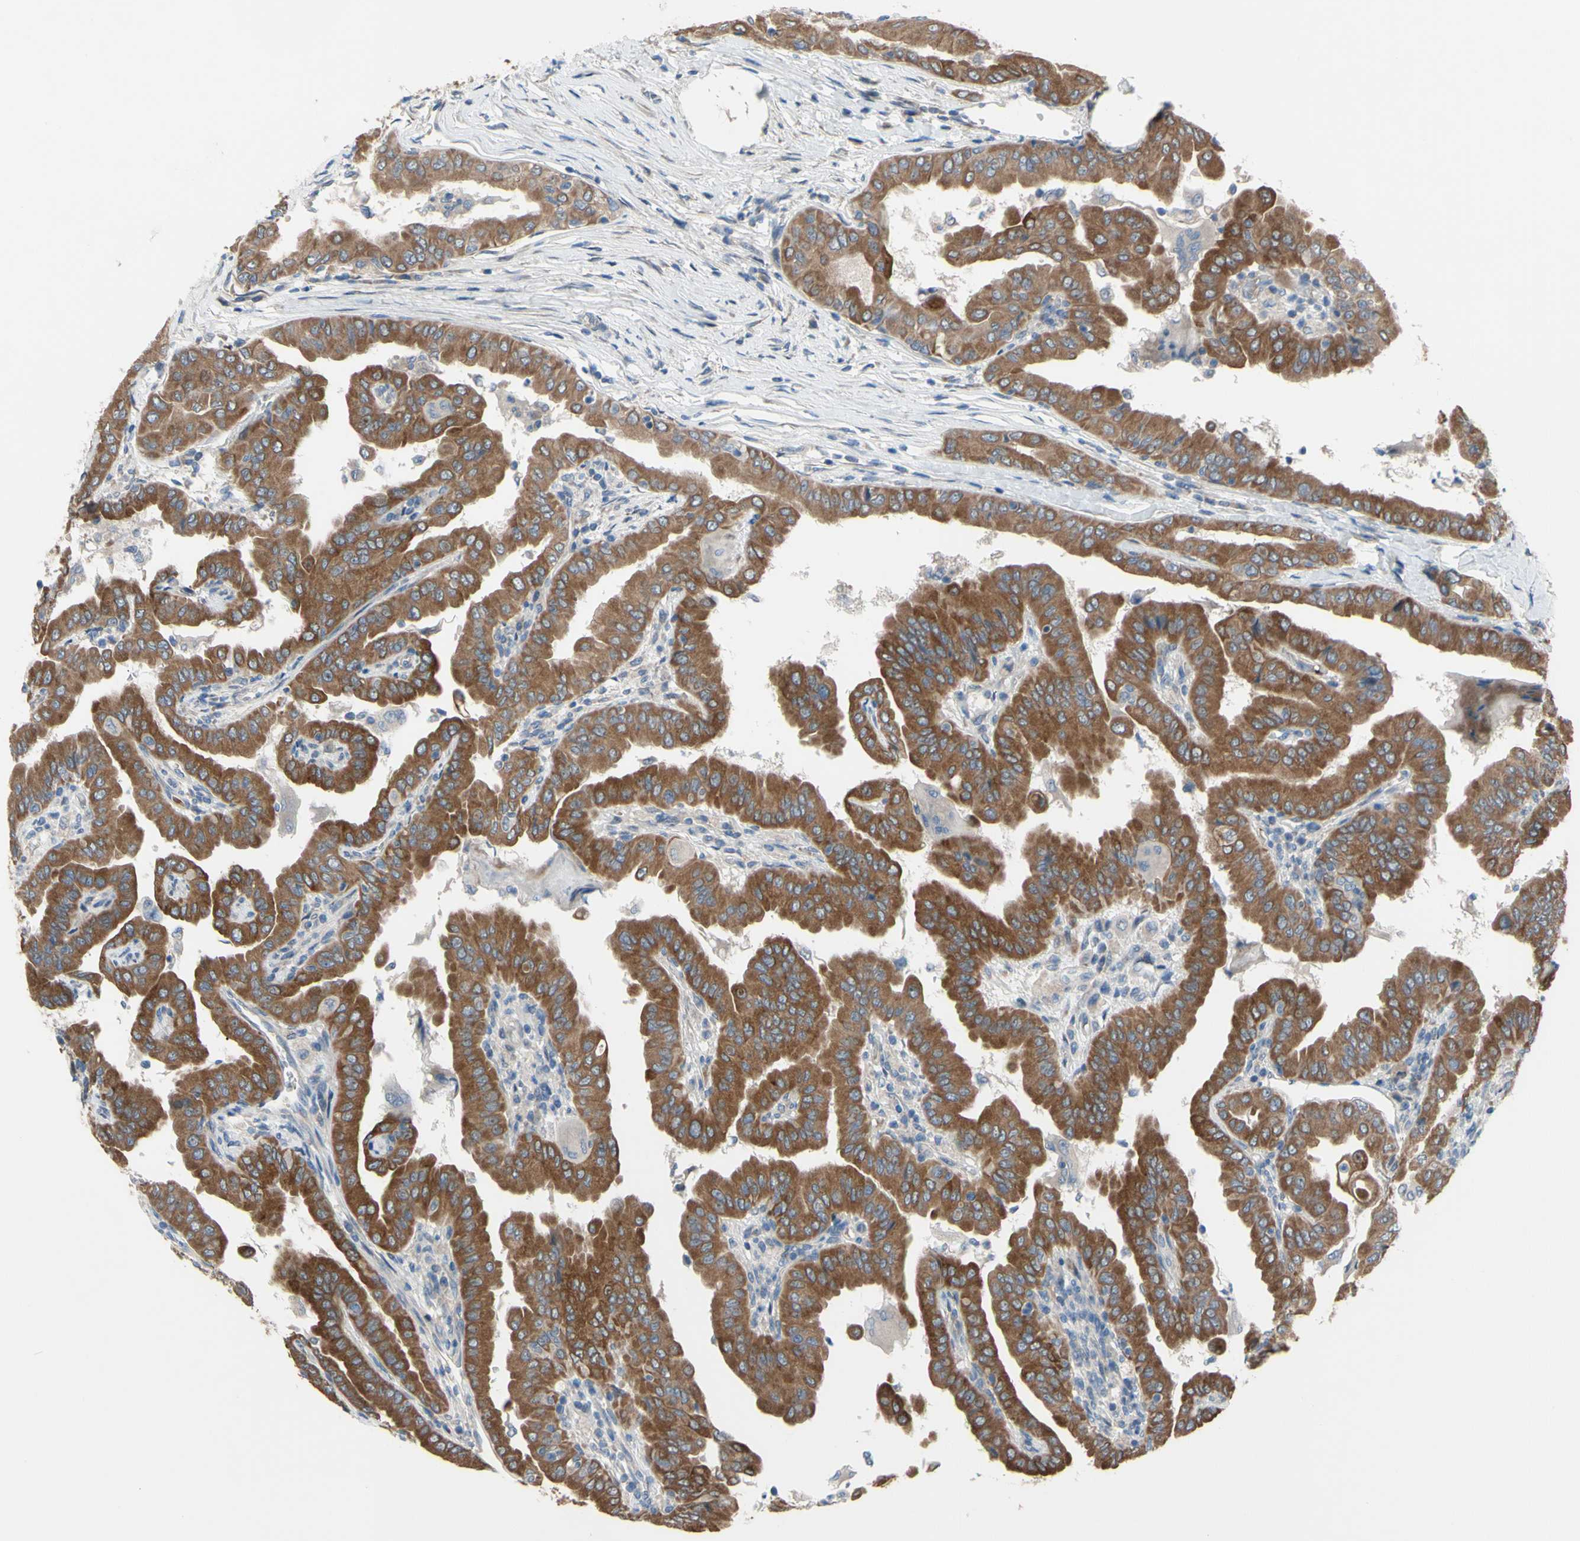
{"staining": {"intensity": "moderate", "quantity": ">75%", "location": "cytoplasmic/membranous"}, "tissue": "thyroid cancer", "cell_type": "Tumor cells", "image_type": "cancer", "snomed": [{"axis": "morphology", "description": "Papillary adenocarcinoma, NOS"}, {"axis": "topography", "description": "Thyroid gland"}], "caption": "Thyroid papillary adenocarcinoma stained with a brown dye reveals moderate cytoplasmic/membranous positive positivity in about >75% of tumor cells.", "gene": "GRAMD2B", "patient": {"sex": "male", "age": 33}}